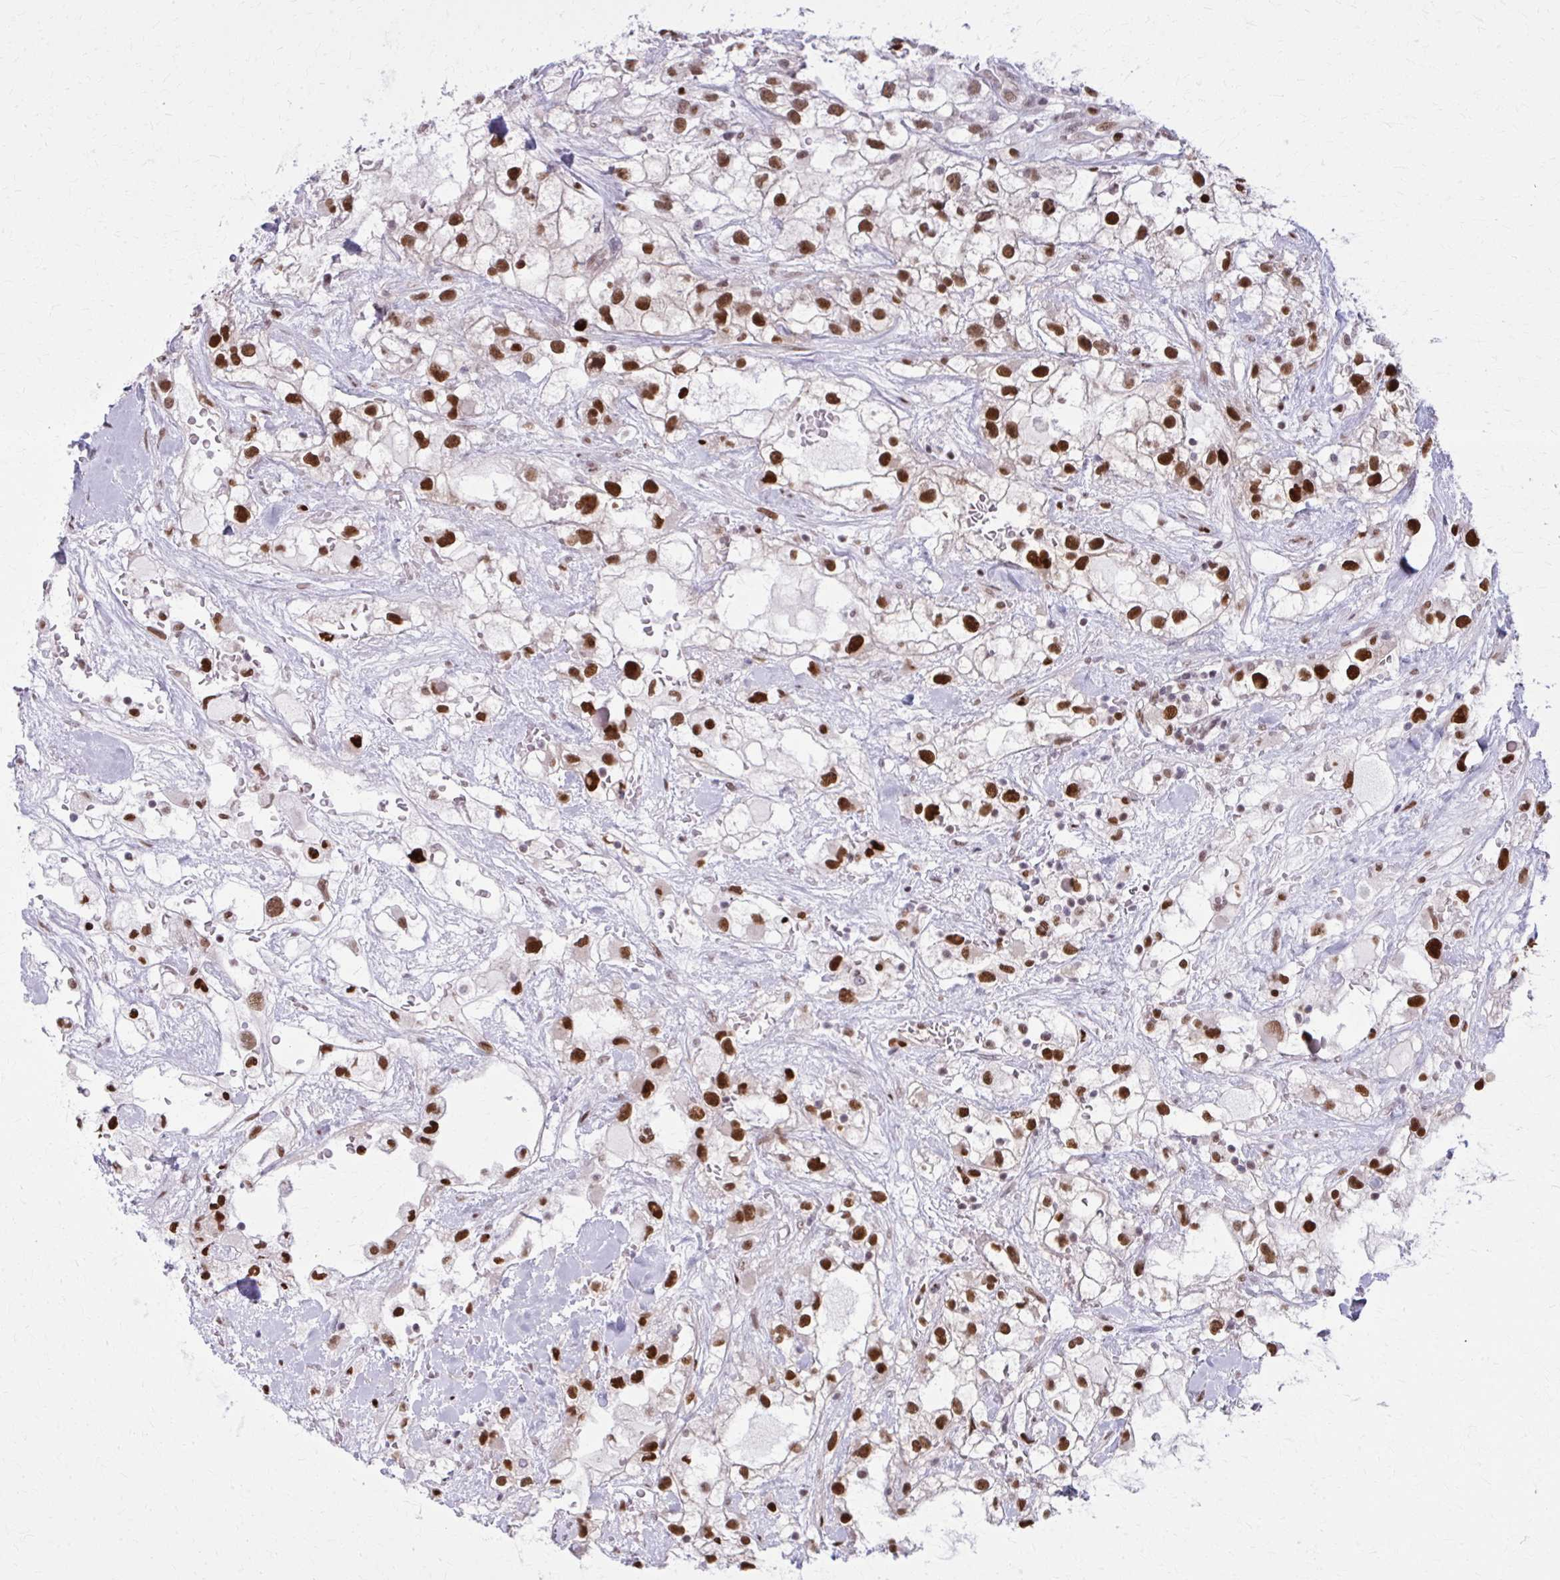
{"staining": {"intensity": "strong", "quantity": ">75%", "location": "nuclear"}, "tissue": "renal cancer", "cell_type": "Tumor cells", "image_type": "cancer", "snomed": [{"axis": "morphology", "description": "Adenocarcinoma, NOS"}, {"axis": "topography", "description": "Kidney"}], "caption": "Immunohistochemical staining of adenocarcinoma (renal) demonstrates strong nuclear protein positivity in about >75% of tumor cells.", "gene": "ZNF559", "patient": {"sex": "male", "age": 59}}